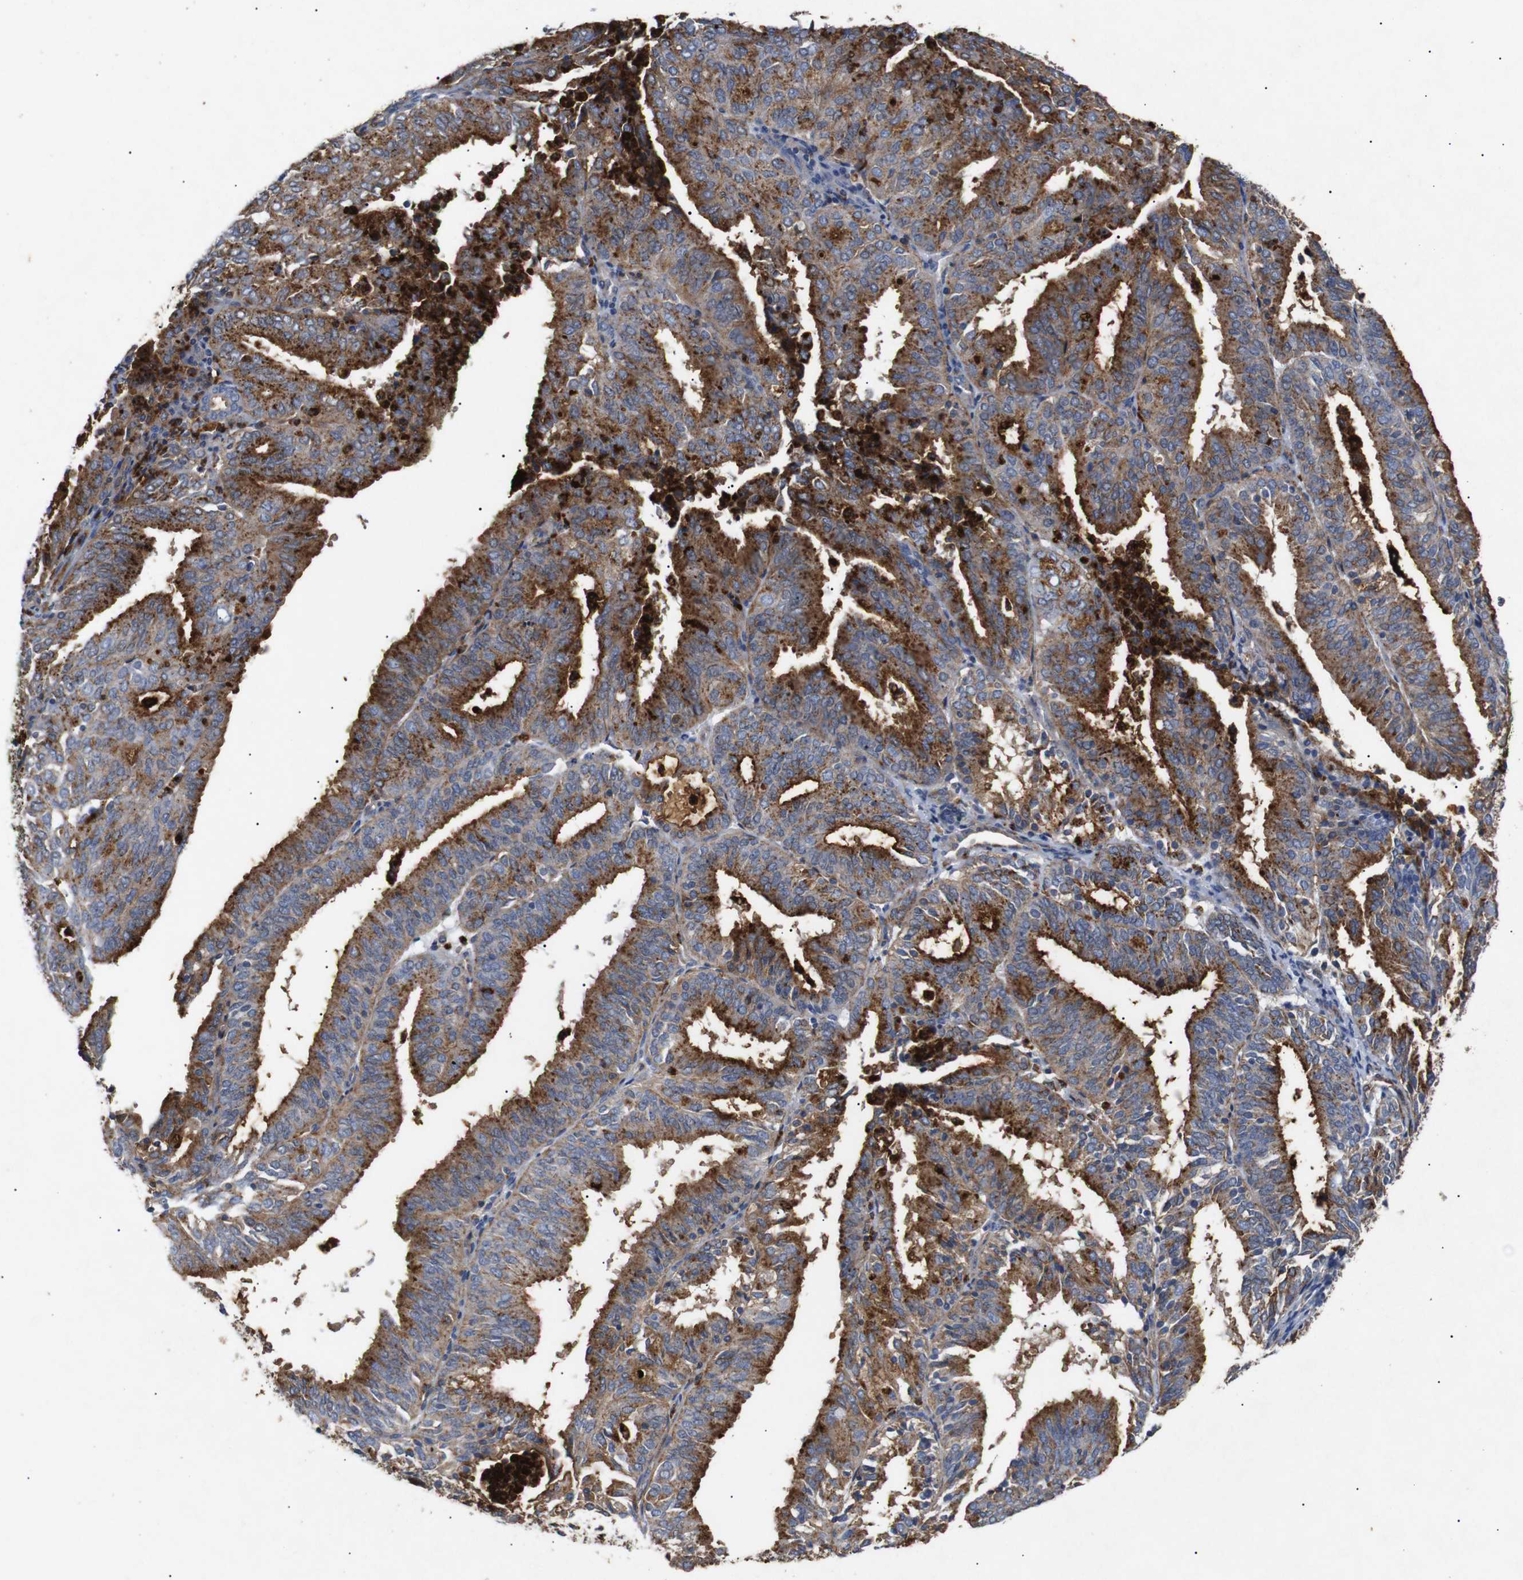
{"staining": {"intensity": "strong", "quantity": "25%-75%", "location": "cytoplasmic/membranous"}, "tissue": "endometrial cancer", "cell_type": "Tumor cells", "image_type": "cancer", "snomed": [{"axis": "morphology", "description": "Adenocarcinoma, NOS"}, {"axis": "topography", "description": "Uterus"}], "caption": "Brown immunohistochemical staining in human endometrial cancer exhibits strong cytoplasmic/membranous positivity in about 25%-75% of tumor cells.", "gene": "SDCBP", "patient": {"sex": "female", "age": 60}}